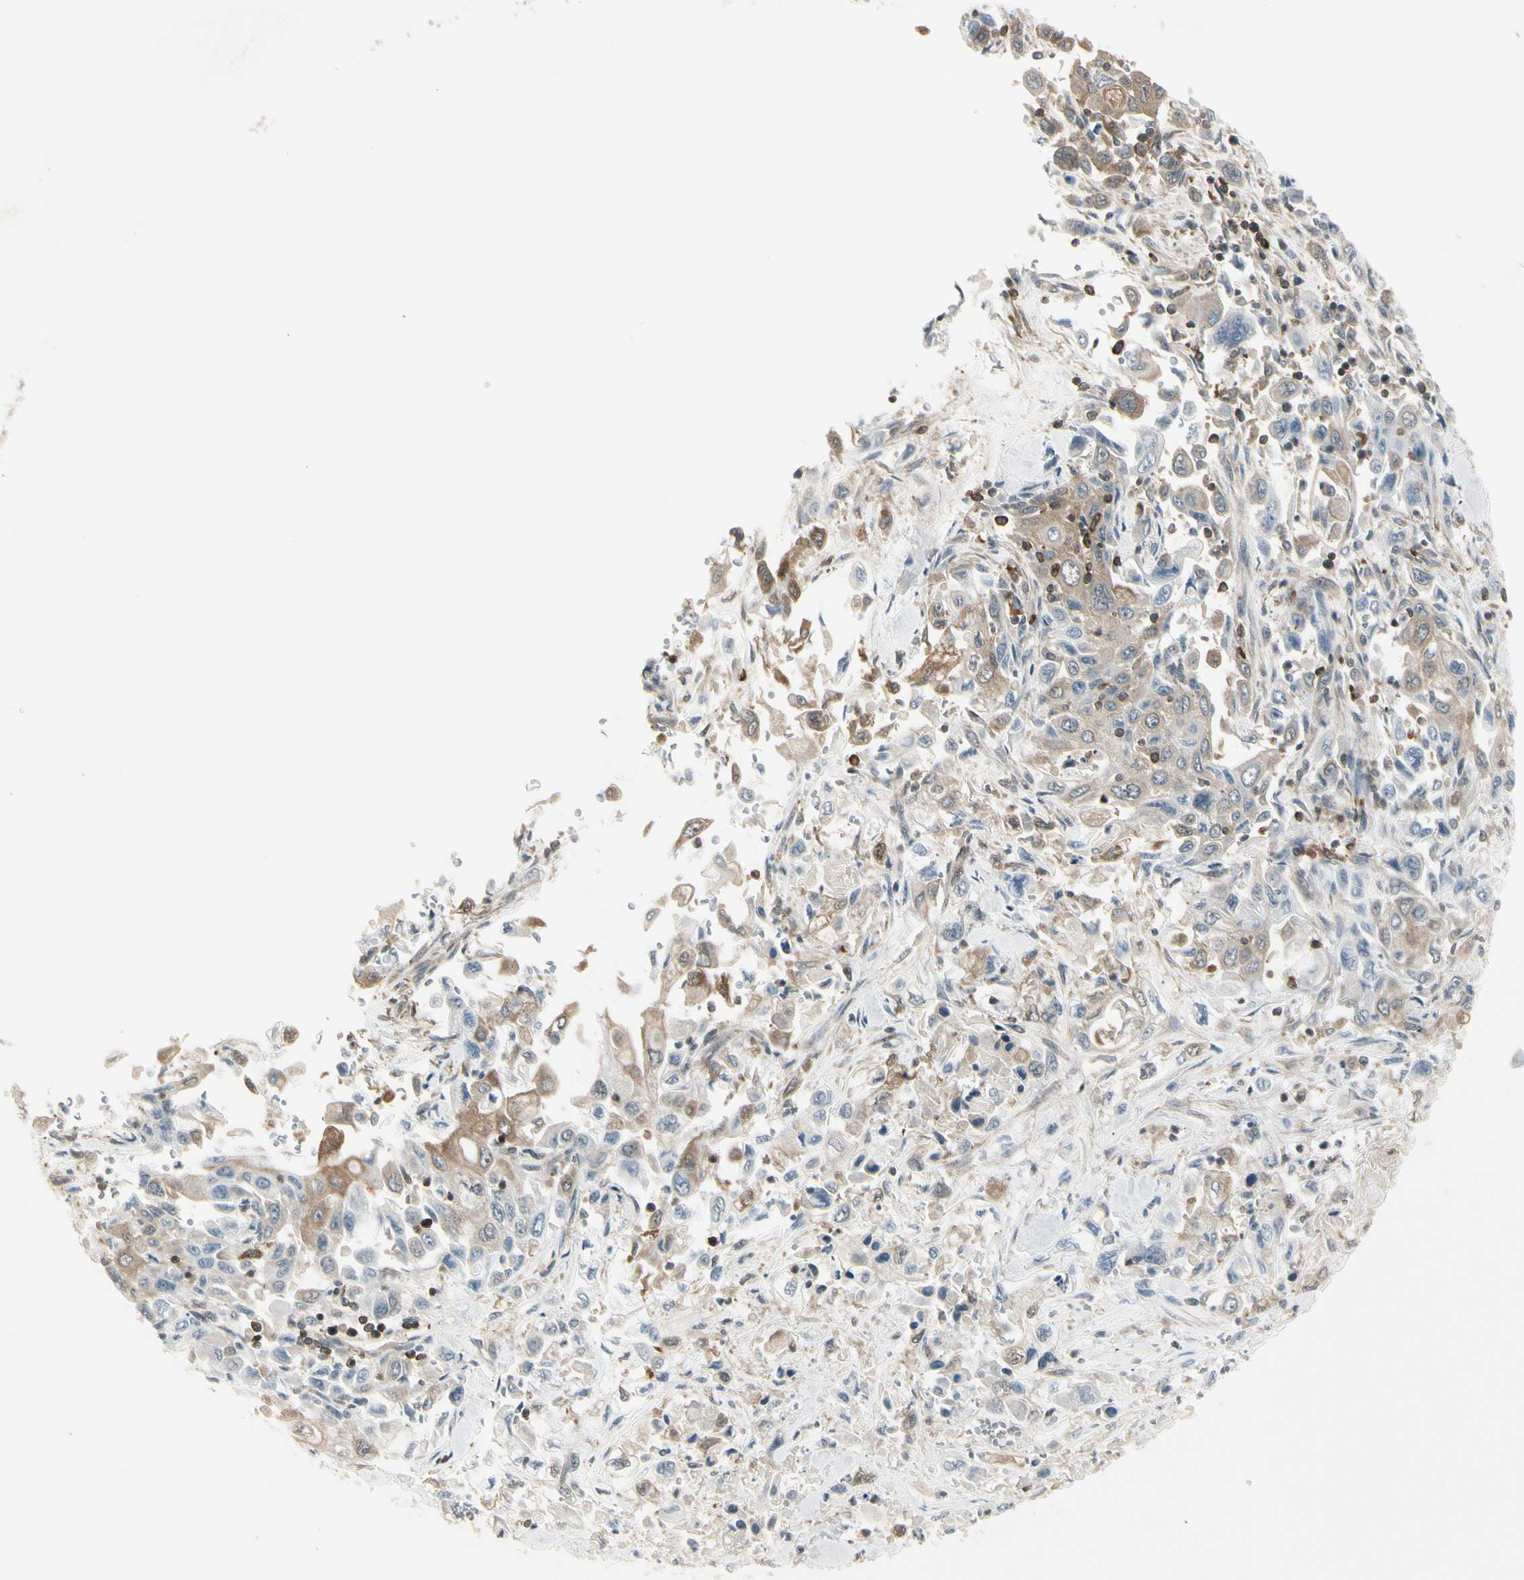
{"staining": {"intensity": "weak", "quantity": "25%-75%", "location": "cytoplasmic/membranous"}, "tissue": "pancreatic cancer", "cell_type": "Tumor cells", "image_type": "cancer", "snomed": [{"axis": "morphology", "description": "Adenocarcinoma, NOS"}, {"axis": "topography", "description": "Pancreas"}], "caption": "Protein staining displays weak cytoplasmic/membranous staining in about 25%-75% of tumor cells in pancreatic cancer (adenocarcinoma).", "gene": "OXSR1", "patient": {"sex": "male", "age": 70}}